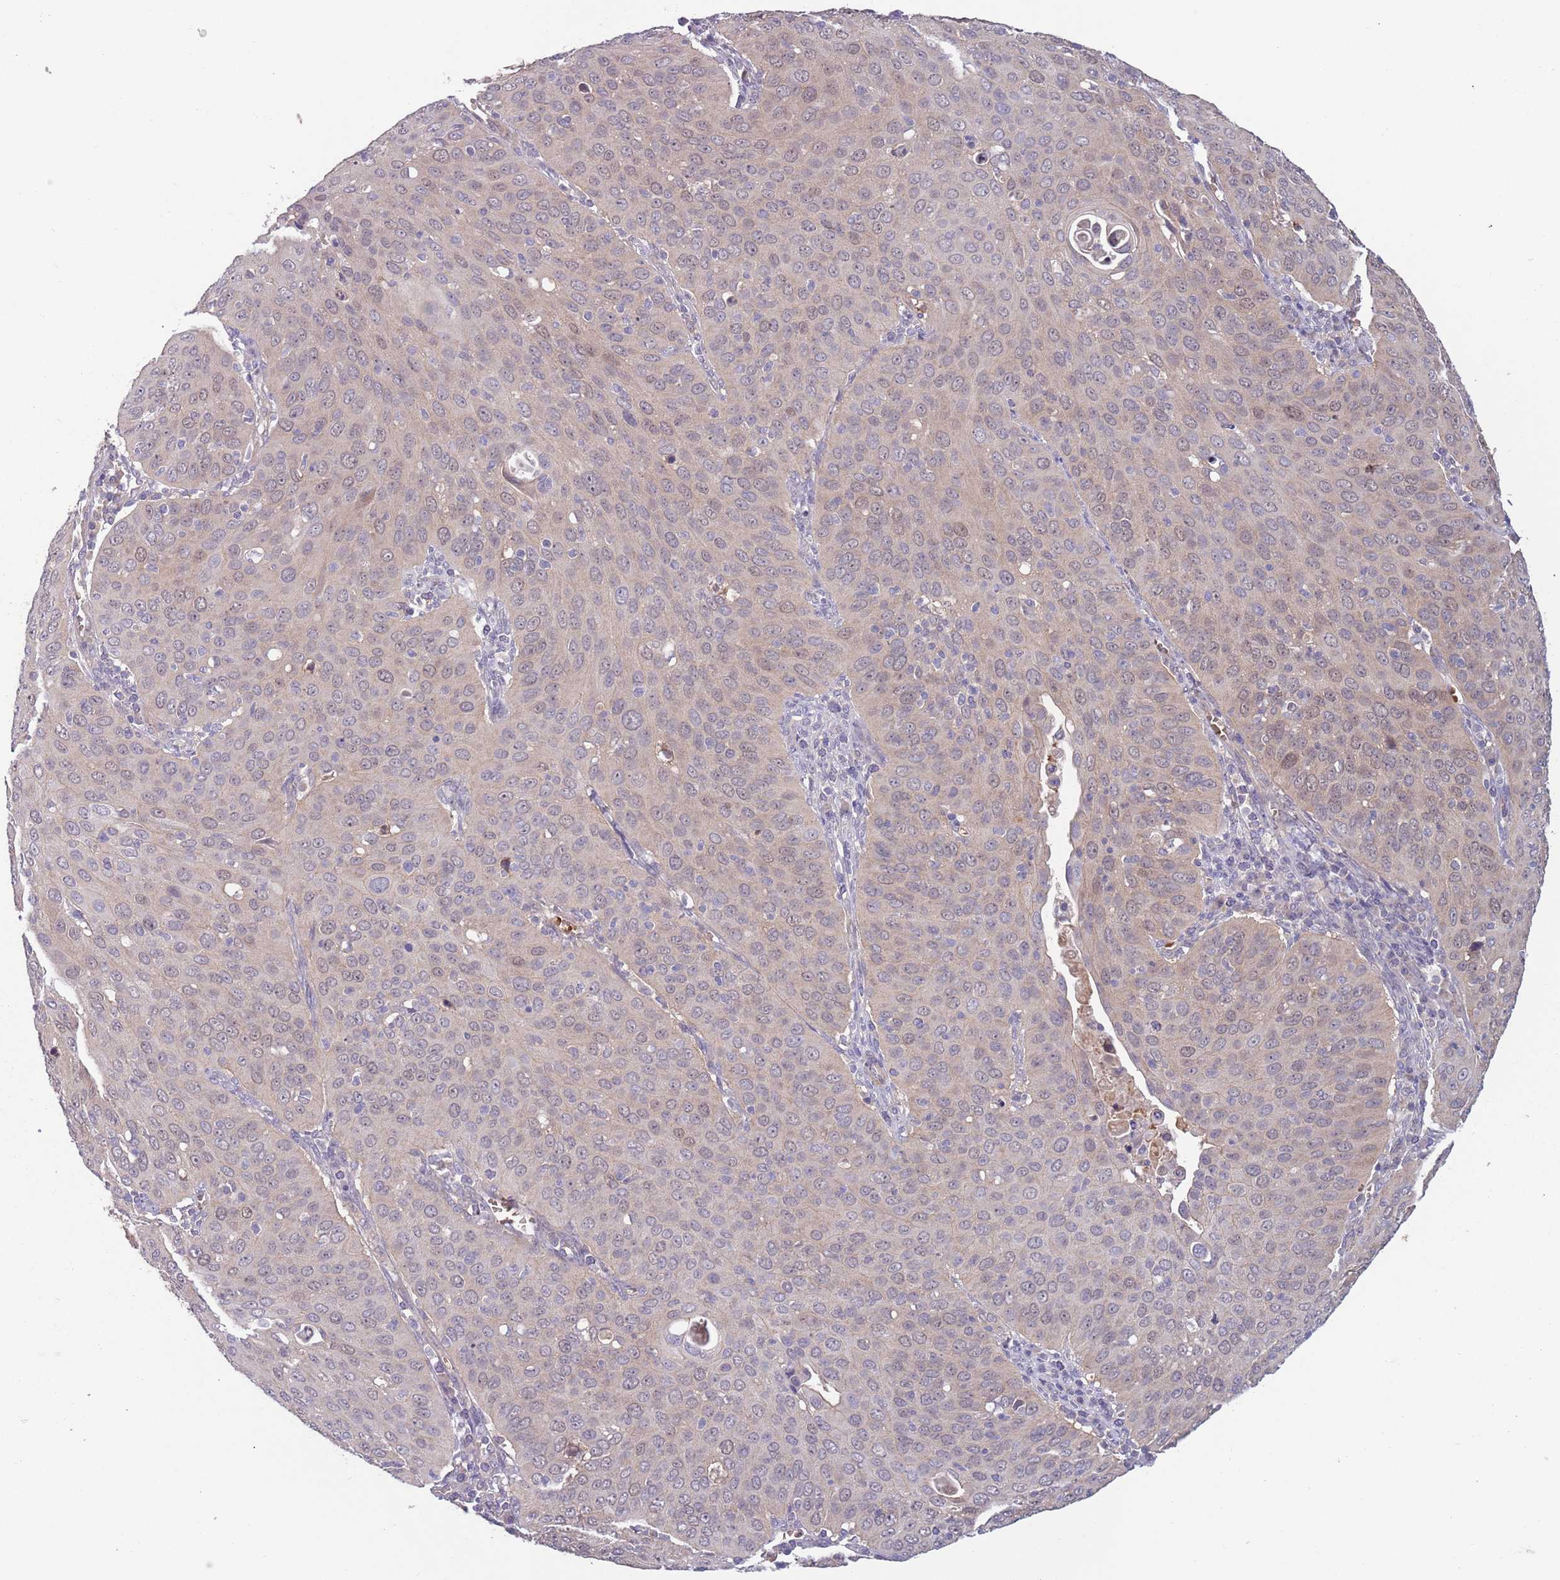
{"staining": {"intensity": "weak", "quantity": "<25%", "location": "nuclear"}, "tissue": "cervical cancer", "cell_type": "Tumor cells", "image_type": "cancer", "snomed": [{"axis": "morphology", "description": "Squamous cell carcinoma, NOS"}, {"axis": "topography", "description": "Cervix"}], "caption": "The immunohistochemistry micrograph has no significant expression in tumor cells of cervical squamous cell carcinoma tissue.", "gene": "CLNS1A", "patient": {"sex": "female", "age": 36}}